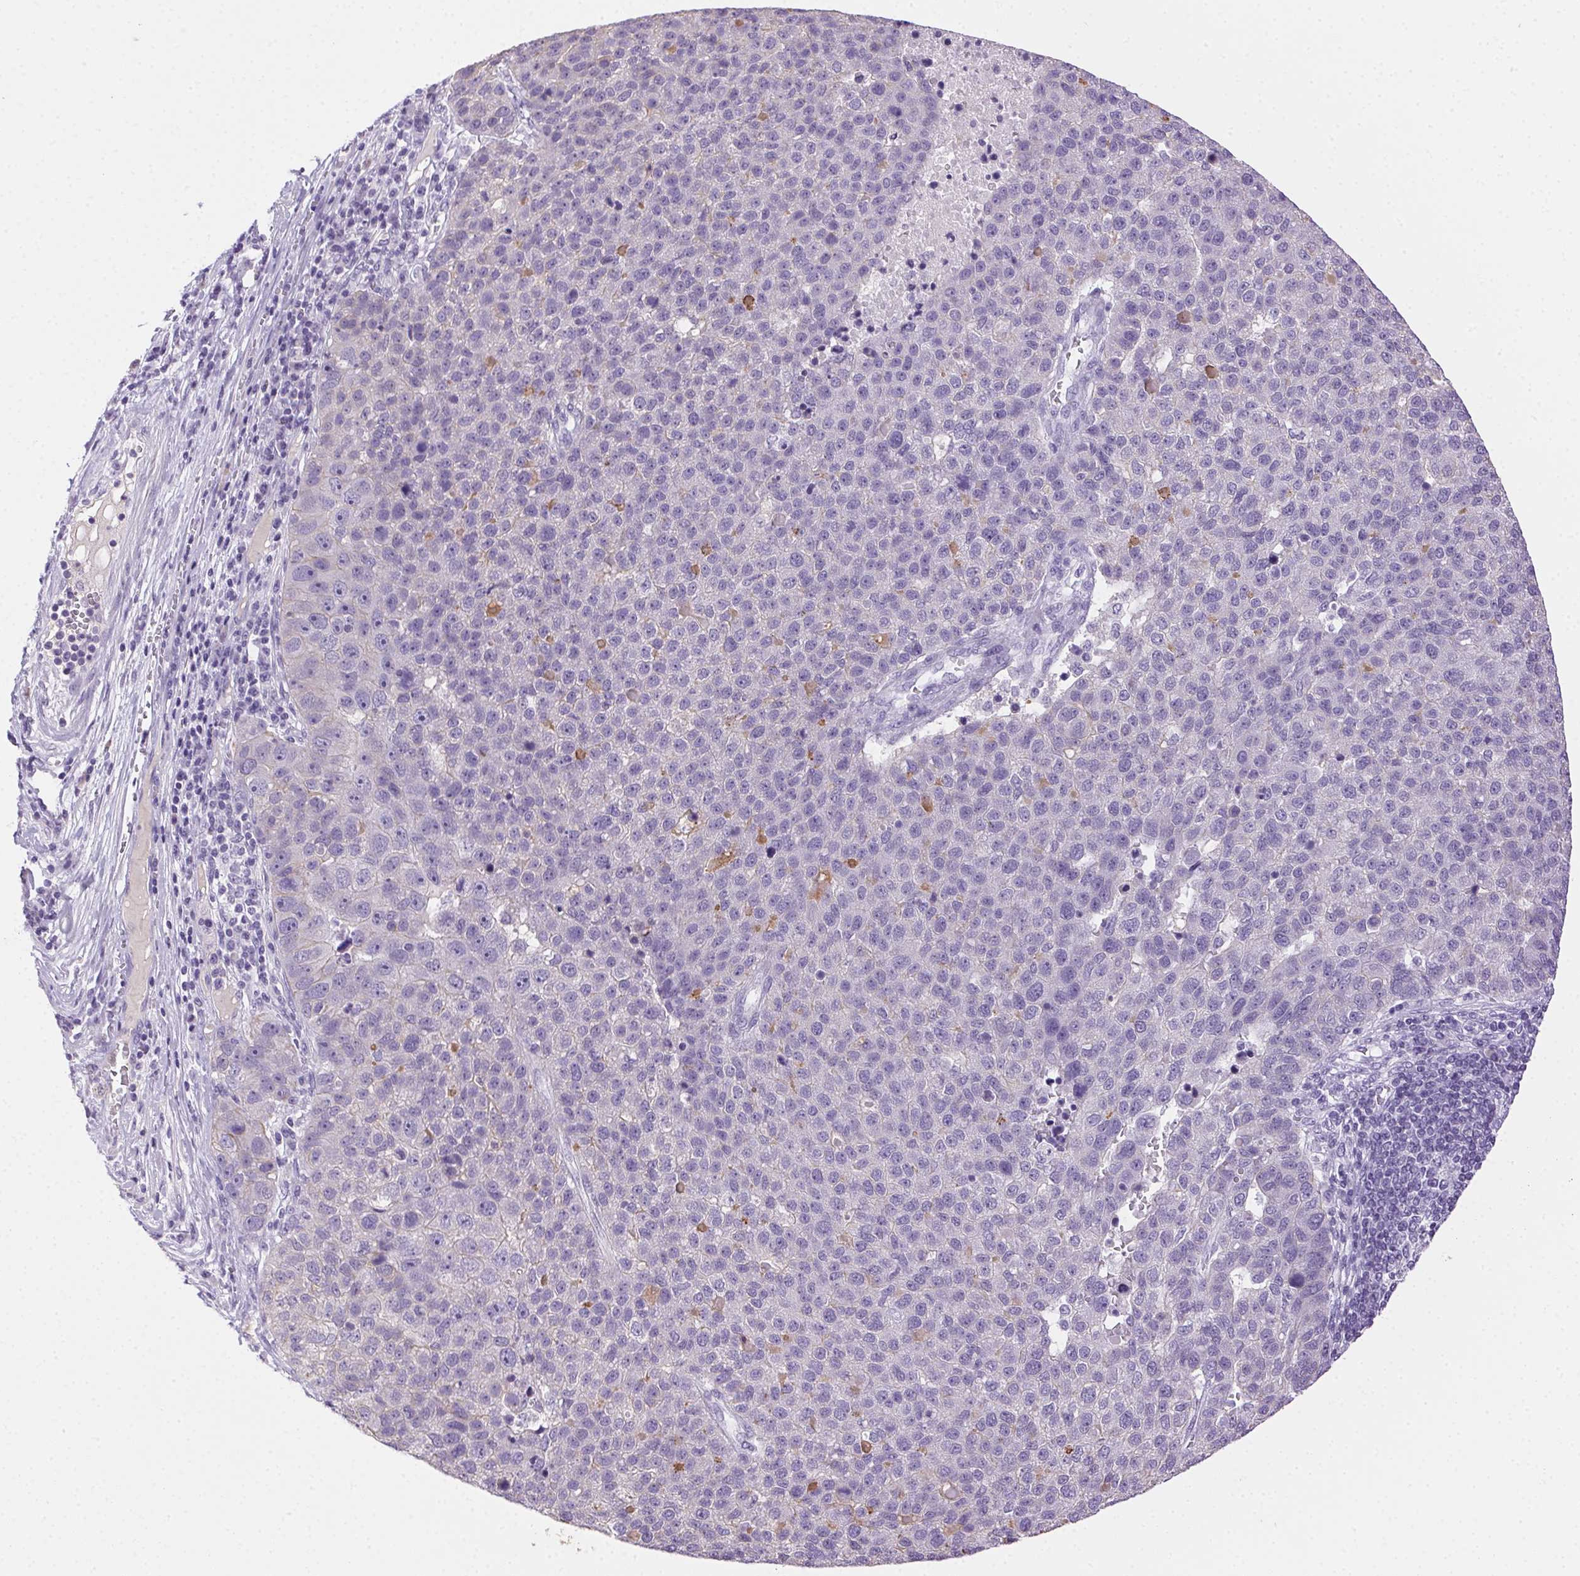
{"staining": {"intensity": "negative", "quantity": "none", "location": "none"}, "tissue": "pancreatic cancer", "cell_type": "Tumor cells", "image_type": "cancer", "snomed": [{"axis": "morphology", "description": "Adenocarcinoma, NOS"}, {"axis": "topography", "description": "Pancreas"}], "caption": "Histopathology image shows no protein positivity in tumor cells of pancreatic adenocarcinoma tissue. (DAB immunohistochemistry (IHC) visualized using brightfield microscopy, high magnification).", "gene": "CLDN10", "patient": {"sex": "female", "age": 61}}